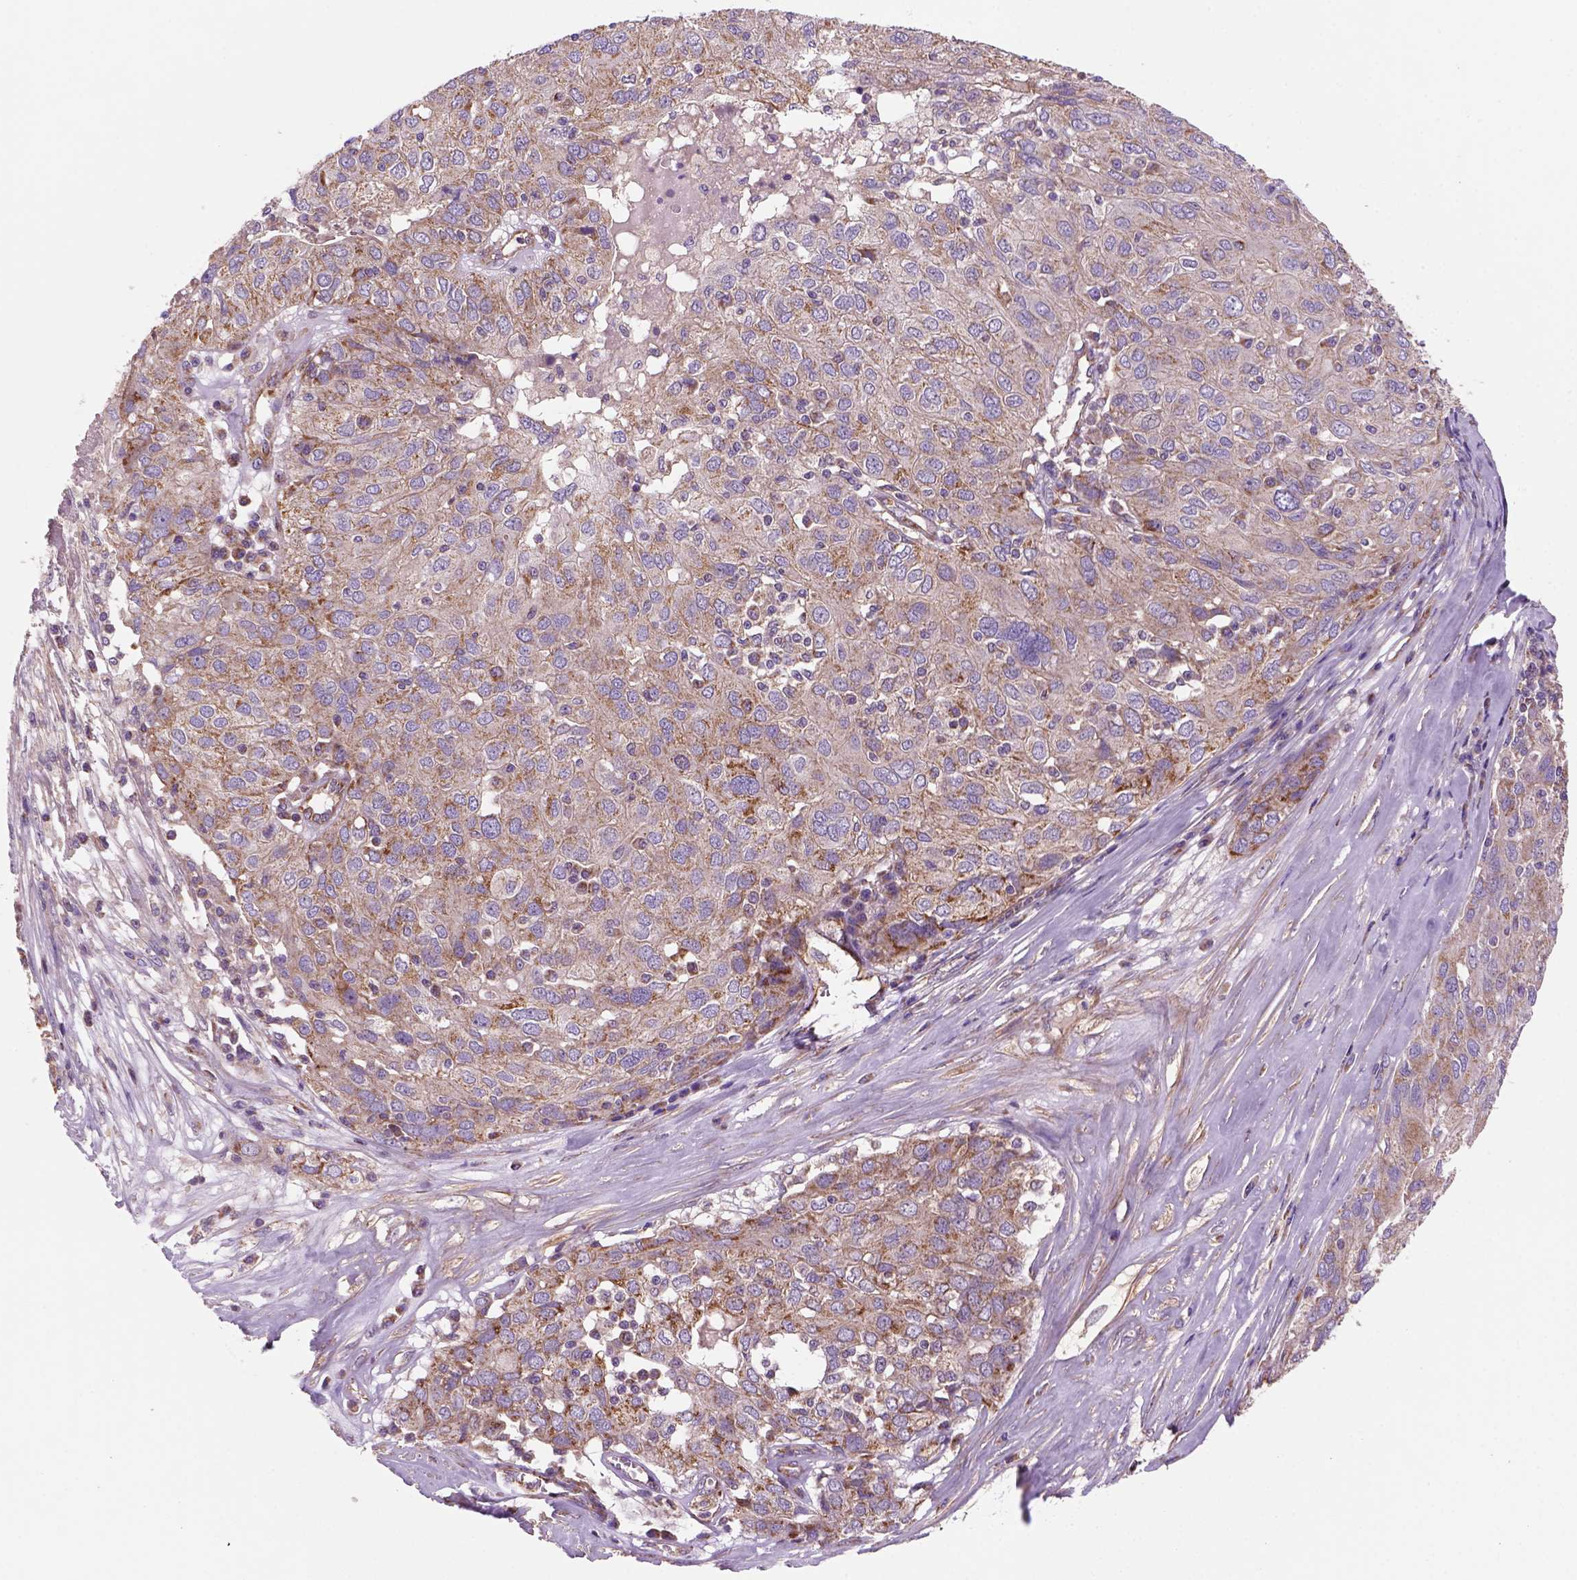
{"staining": {"intensity": "moderate", "quantity": "<25%", "location": "cytoplasmic/membranous"}, "tissue": "ovarian cancer", "cell_type": "Tumor cells", "image_type": "cancer", "snomed": [{"axis": "morphology", "description": "Carcinoma, endometroid"}, {"axis": "topography", "description": "Ovary"}], "caption": "The image reveals a brown stain indicating the presence of a protein in the cytoplasmic/membranous of tumor cells in ovarian cancer (endometroid carcinoma).", "gene": "WARS2", "patient": {"sex": "female", "age": 50}}